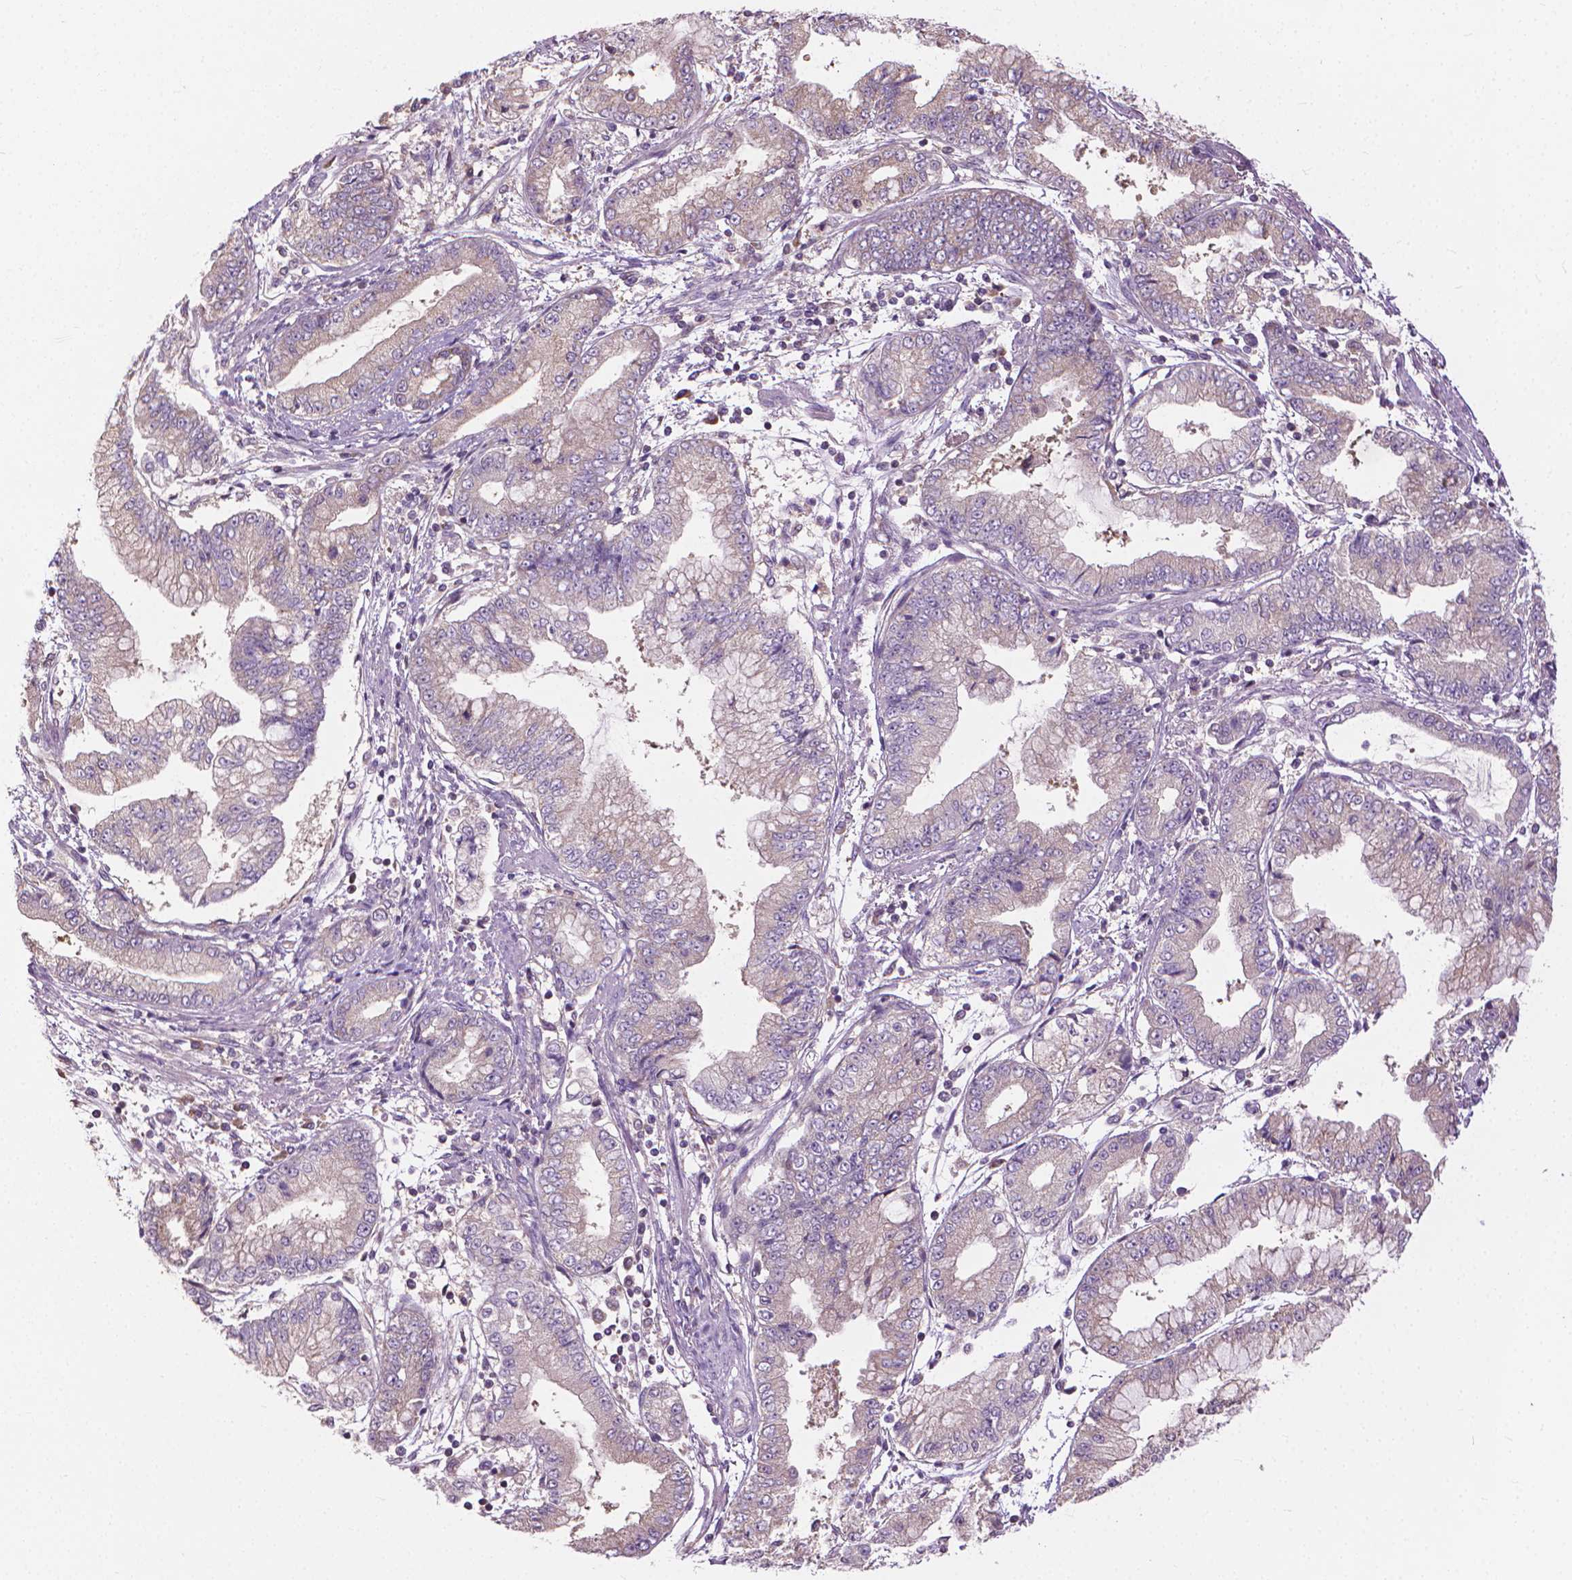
{"staining": {"intensity": "weak", "quantity": "<25%", "location": "cytoplasmic/membranous"}, "tissue": "stomach cancer", "cell_type": "Tumor cells", "image_type": "cancer", "snomed": [{"axis": "morphology", "description": "Adenocarcinoma, NOS"}, {"axis": "topography", "description": "Stomach, upper"}], "caption": "DAB (3,3'-diaminobenzidine) immunohistochemical staining of stomach cancer displays no significant positivity in tumor cells.", "gene": "NUDT1", "patient": {"sex": "female", "age": 74}}